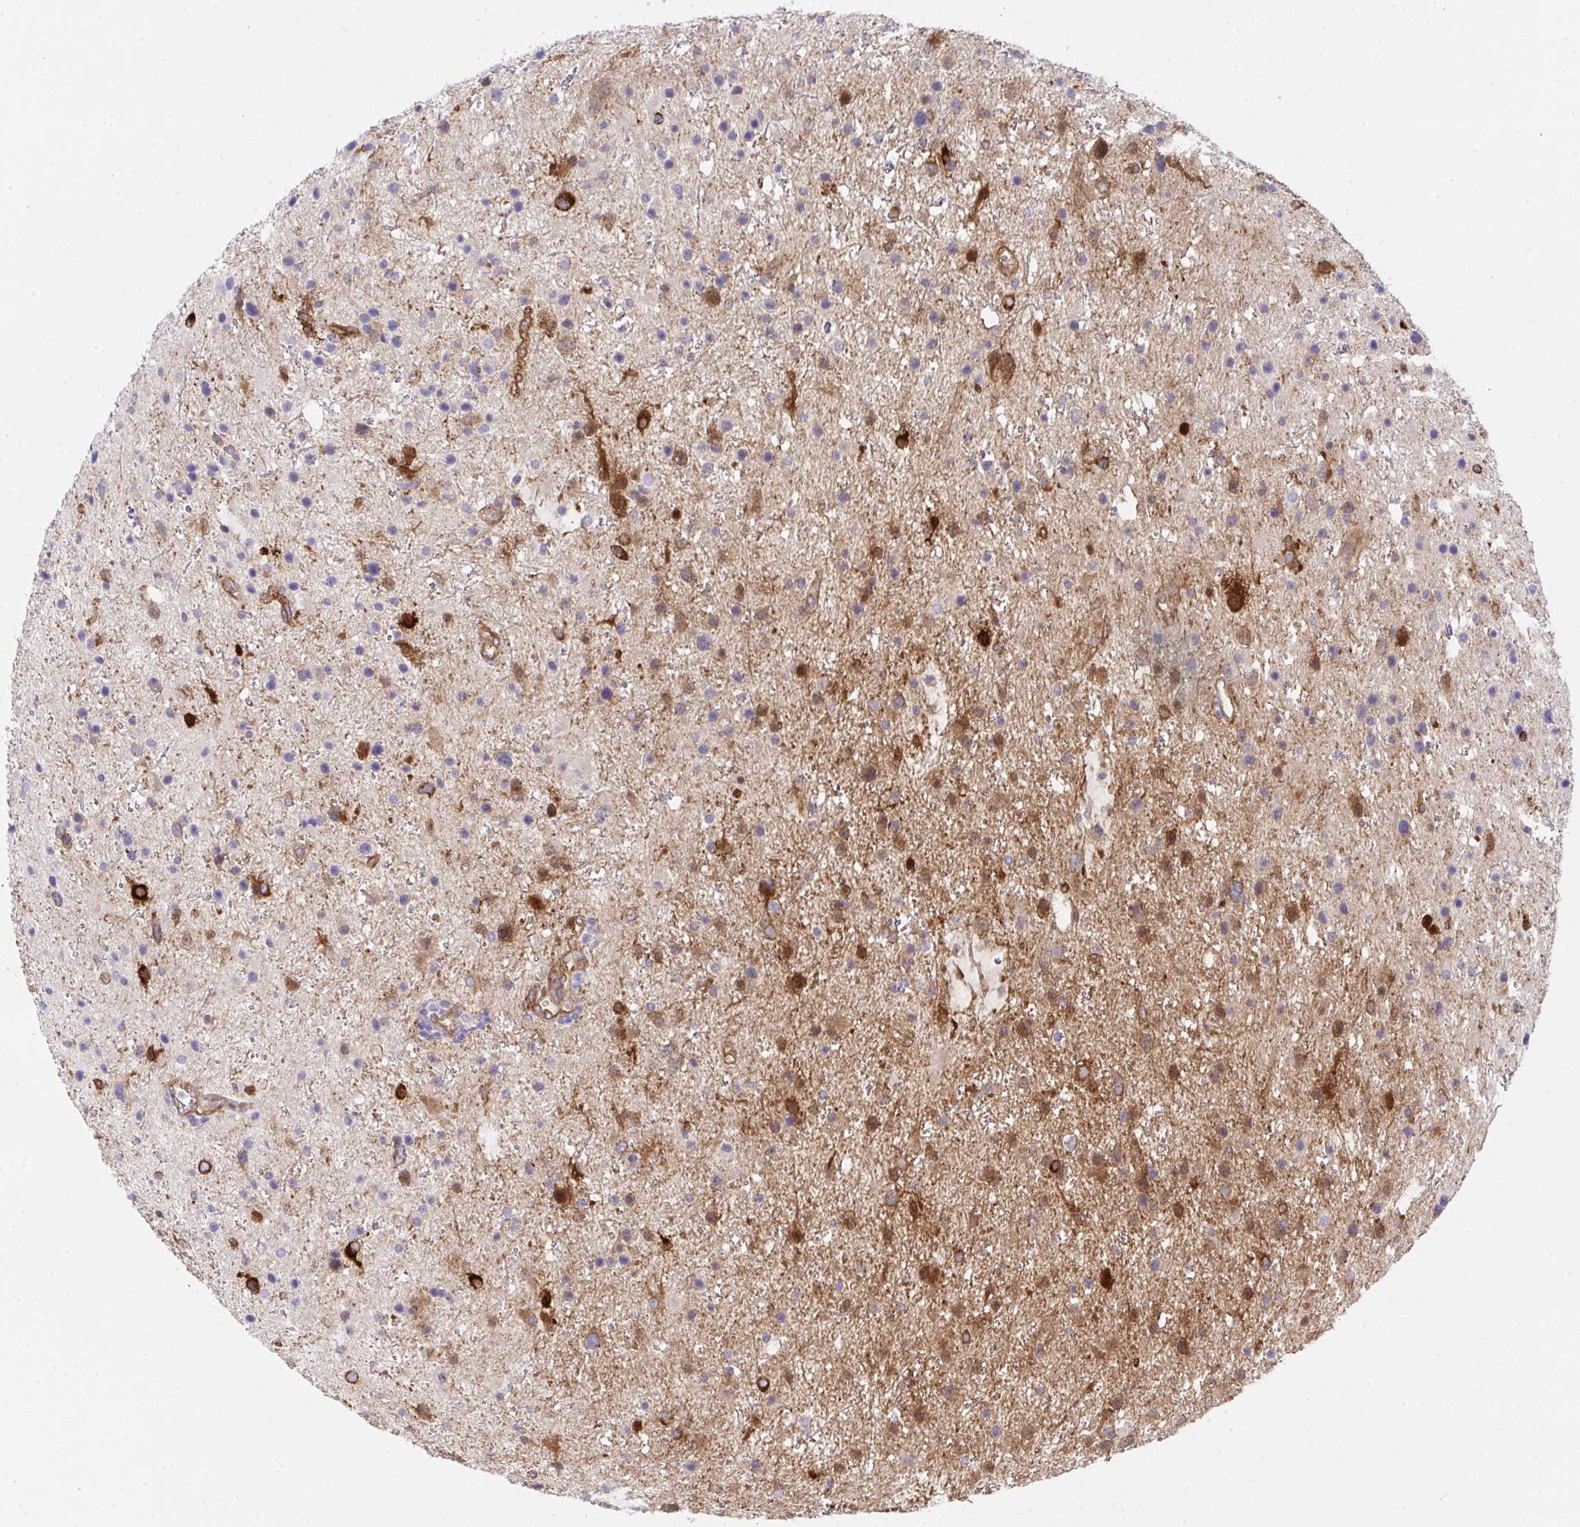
{"staining": {"intensity": "strong", "quantity": "25%-75%", "location": "cytoplasmic/membranous"}, "tissue": "glioma", "cell_type": "Tumor cells", "image_type": "cancer", "snomed": [{"axis": "morphology", "description": "Glioma, malignant, Low grade"}, {"axis": "topography", "description": "Brain"}], "caption": "Tumor cells display high levels of strong cytoplasmic/membranous staining in about 25%-75% of cells in human glioma.", "gene": "GAB1", "patient": {"sex": "female", "age": 32}}